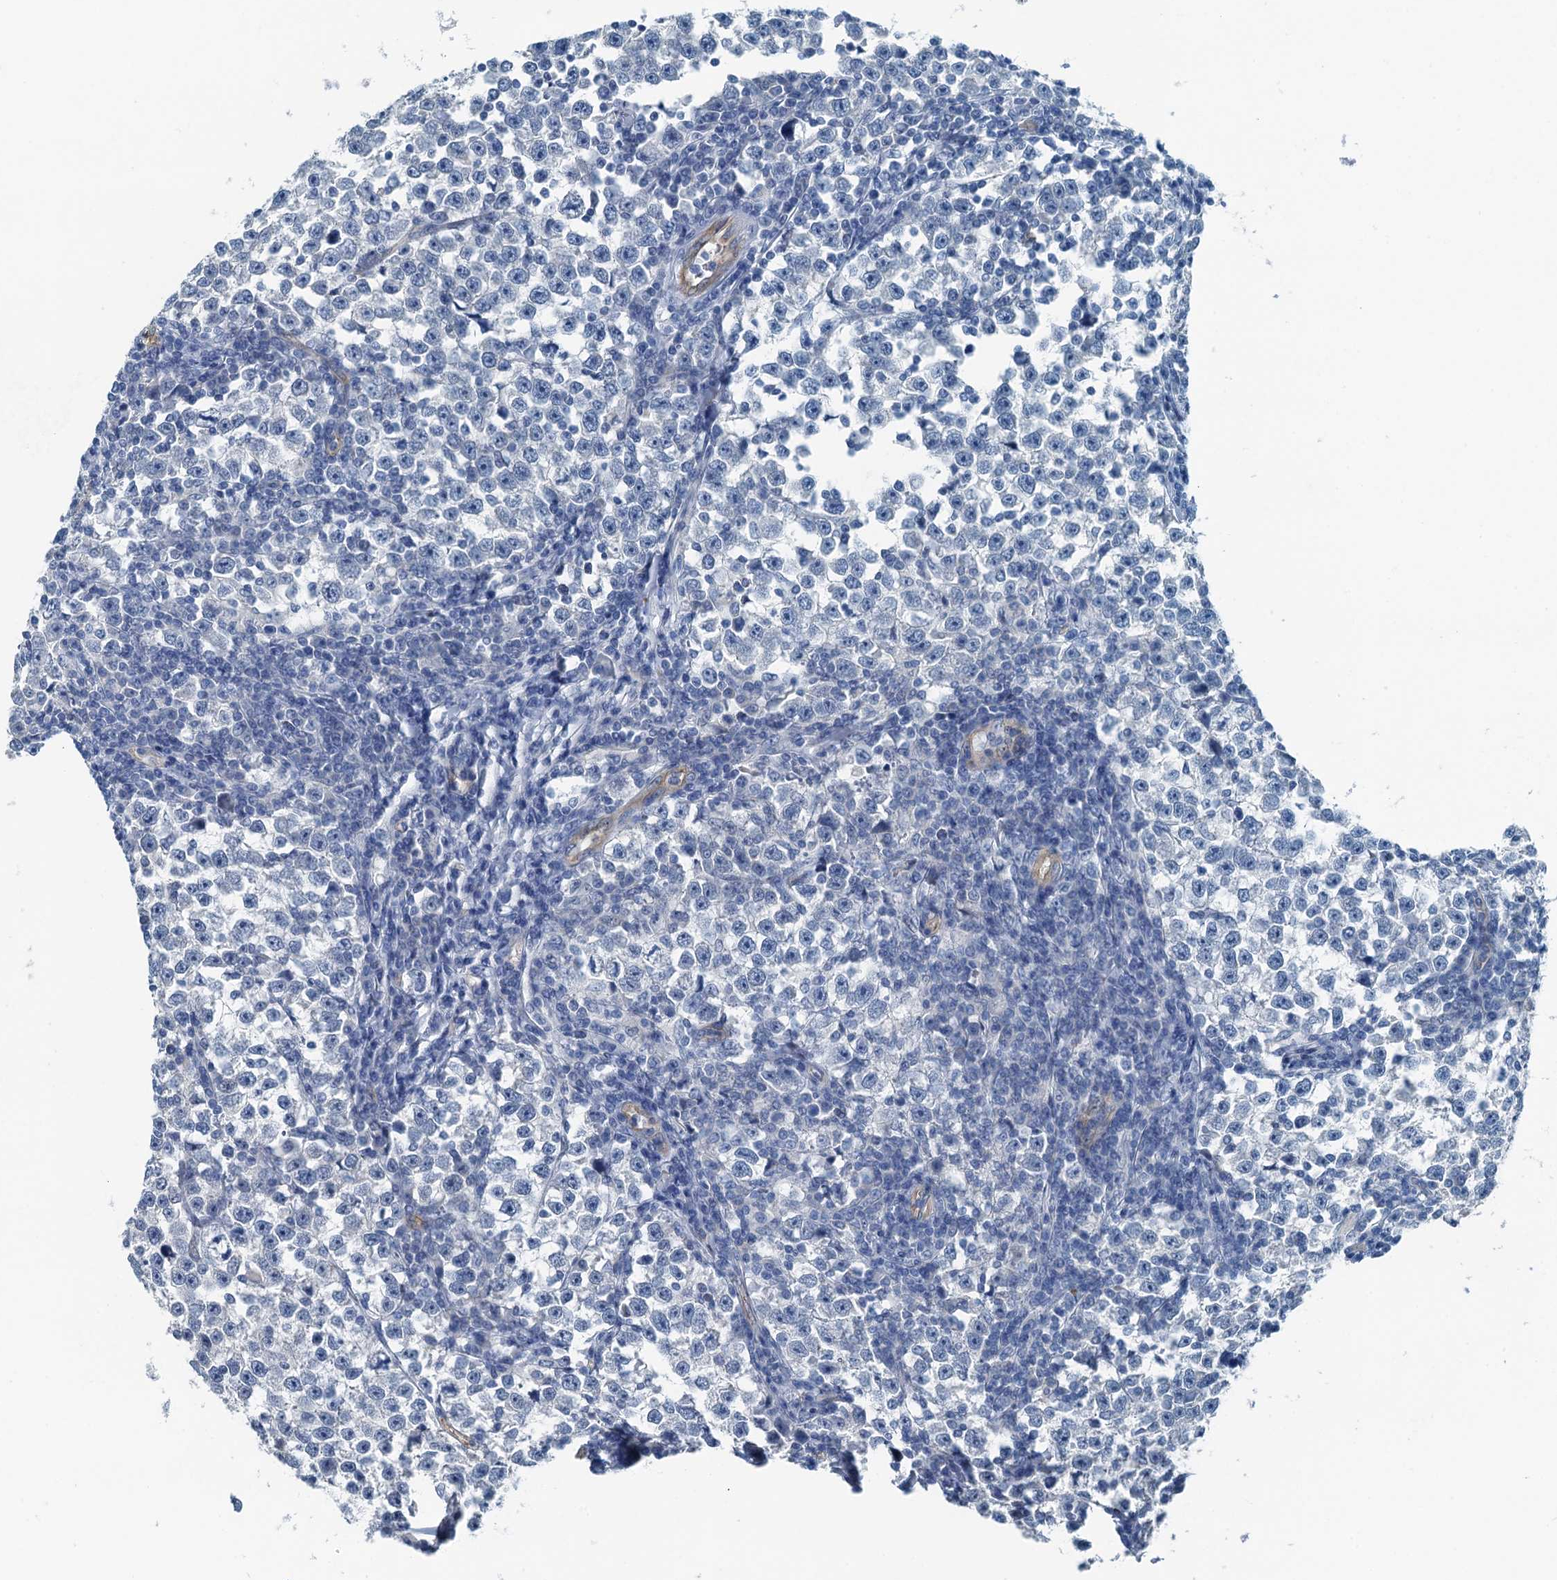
{"staining": {"intensity": "negative", "quantity": "none", "location": "none"}, "tissue": "testis cancer", "cell_type": "Tumor cells", "image_type": "cancer", "snomed": [{"axis": "morphology", "description": "Normal tissue, NOS"}, {"axis": "morphology", "description": "Seminoma, NOS"}, {"axis": "topography", "description": "Testis"}], "caption": "IHC photomicrograph of neoplastic tissue: testis seminoma stained with DAB reveals no significant protein expression in tumor cells.", "gene": "GFOD2", "patient": {"sex": "male", "age": 43}}